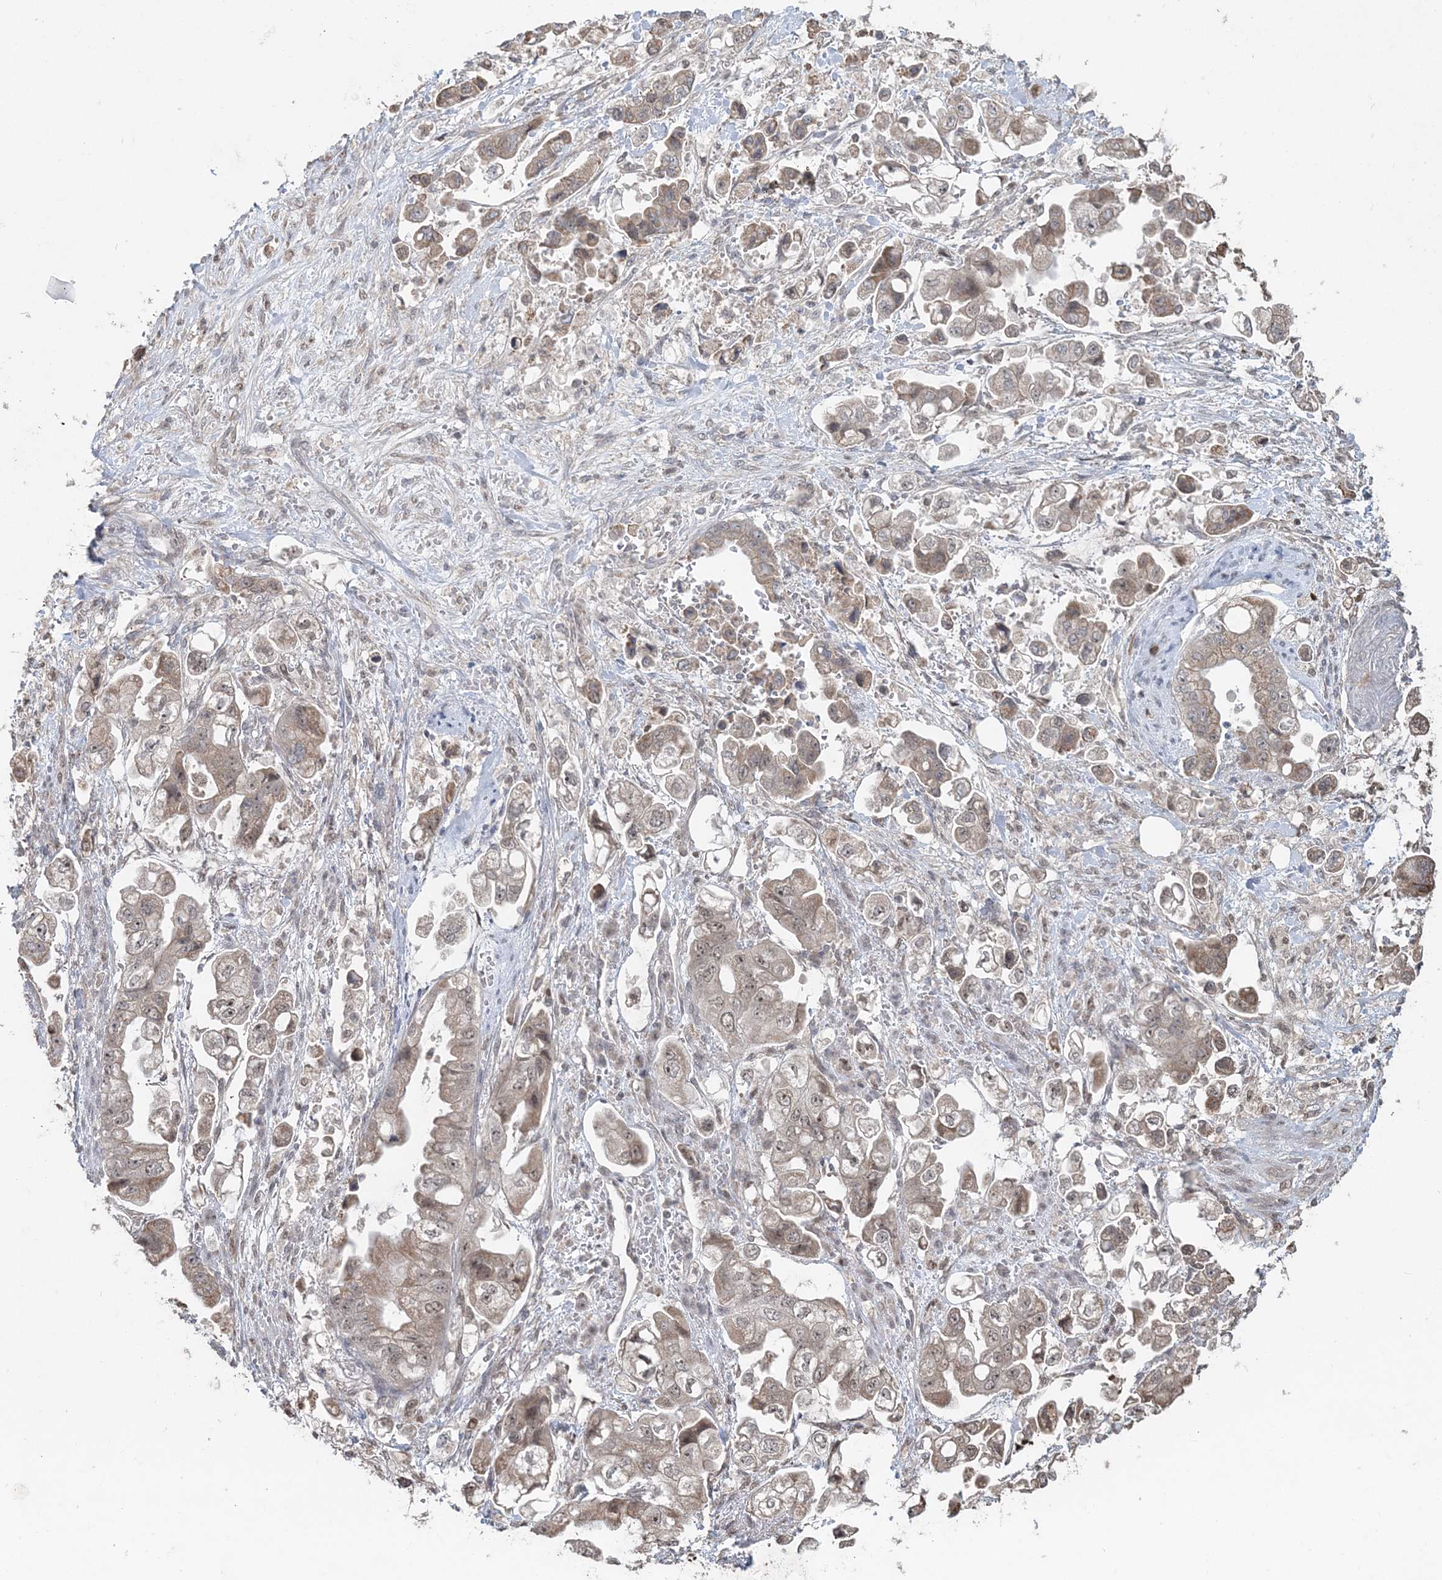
{"staining": {"intensity": "weak", "quantity": "25%-75%", "location": "cytoplasmic/membranous,nuclear"}, "tissue": "stomach cancer", "cell_type": "Tumor cells", "image_type": "cancer", "snomed": [{"axis": "morphology", "description": "Adenocarcinoma, NOS"}, {"axis": "topography", "description": "Stomach"}], "caption": "DAB immunohistochemical staining of human stomach adenocarcinoma reveals weak cytoplasmic/membranous and nuclear protein expression in approximately 25%-75% of tumor cells.", "gene": "SLU7", "patient": {"sex": "male", "age": 62}}